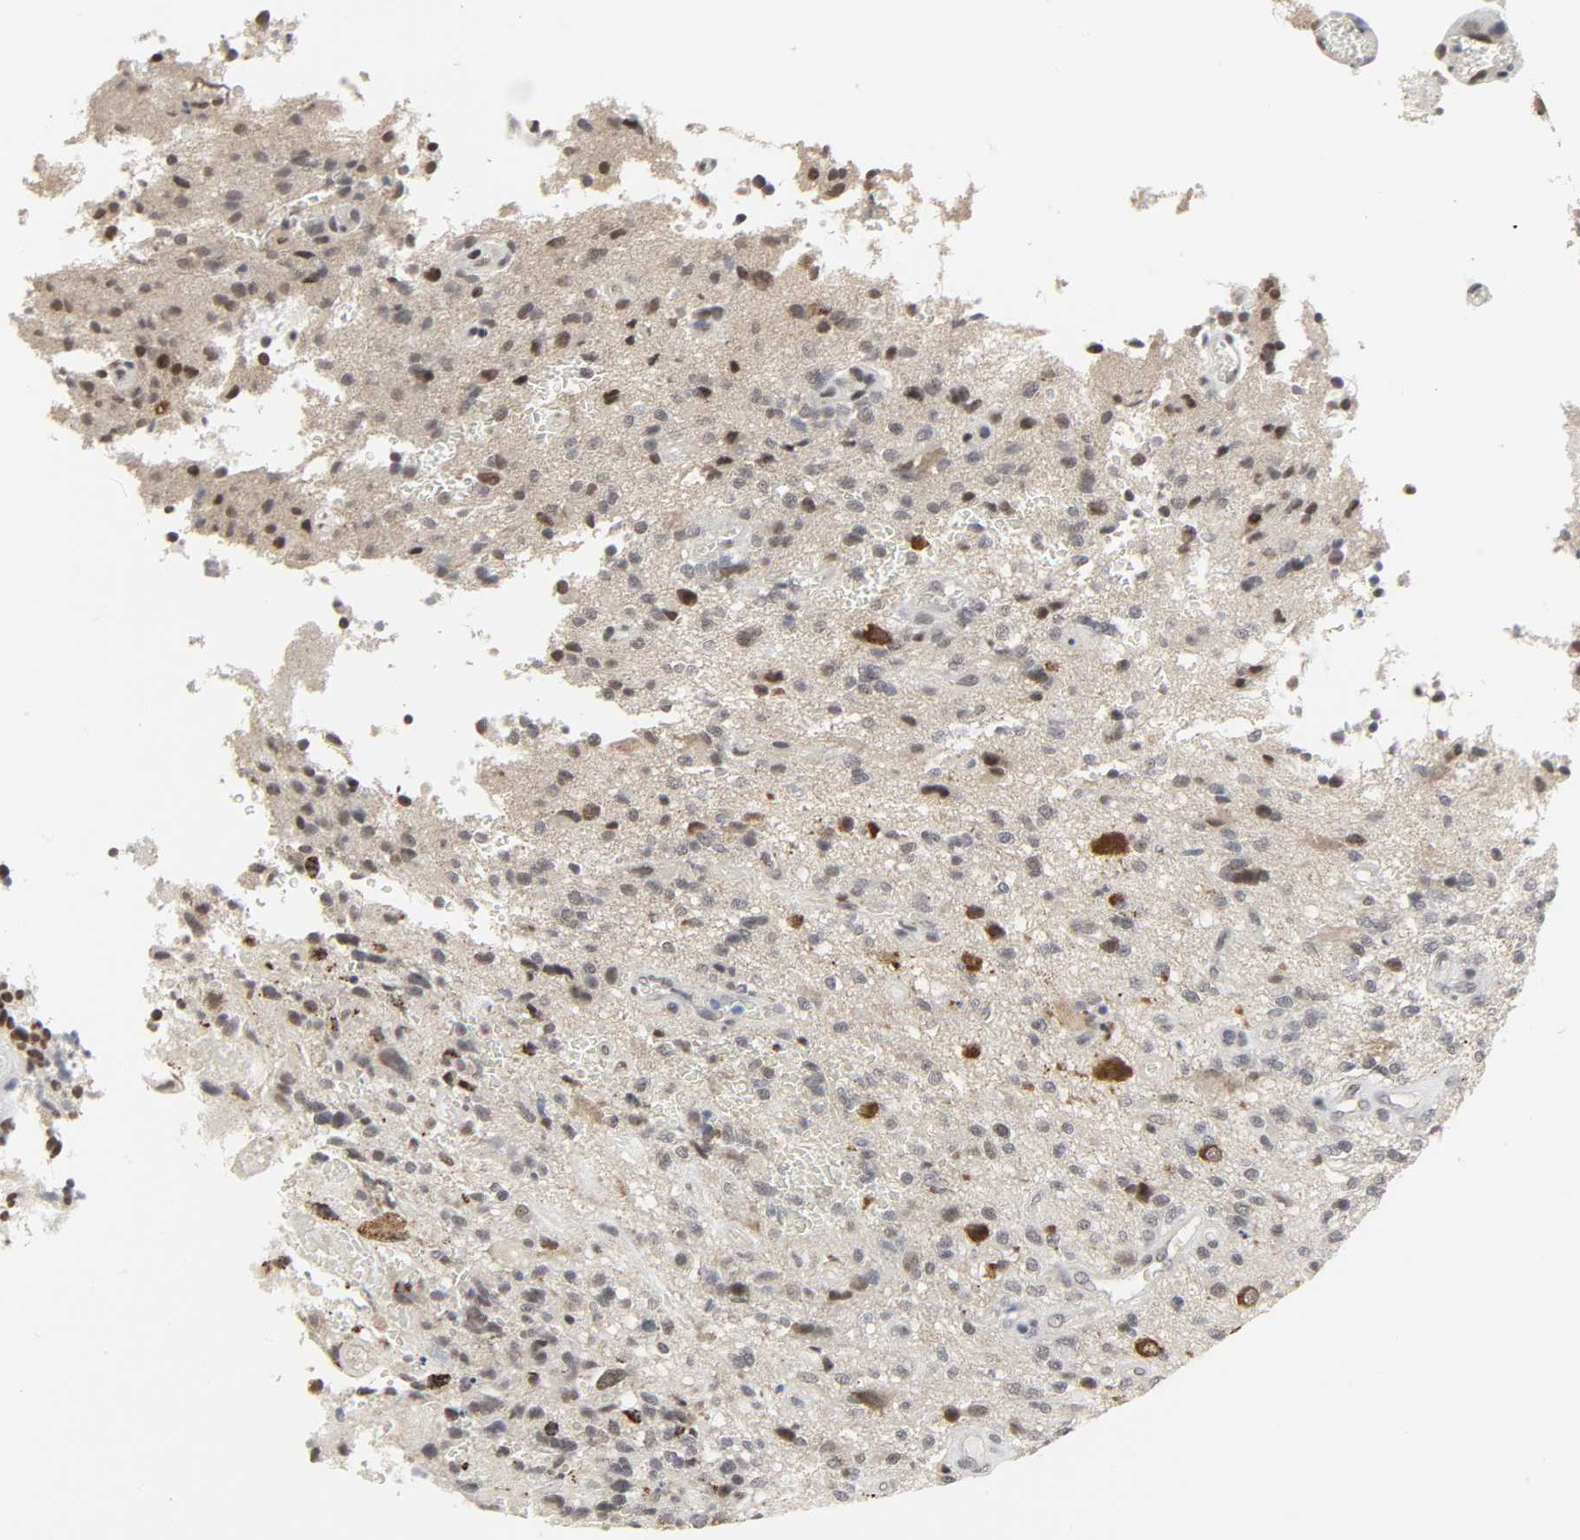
{"staining": {"intensity": "strong", "quantity": "<25%", "location": "cytoplasmic/membranous,nuclear"}, "tissue": "glioma", "cell_type": "Tumor cells", "image_type": "cancer", "snomed": [{"axis": "morphology", "description": "Normal tissue, NOS"}, {"axis": "morphology", "description": "Glioma, malignant, High grade"}, {"axis": "topography", "description": "Cerebral cortex"}], "caption": "Glioma stained for a protein reveals strong cytoplasmic/membranous and nuclear positivity in tumor cells.", "gene": "MUC1", "patient": {"sex": "male", "age": 75}}